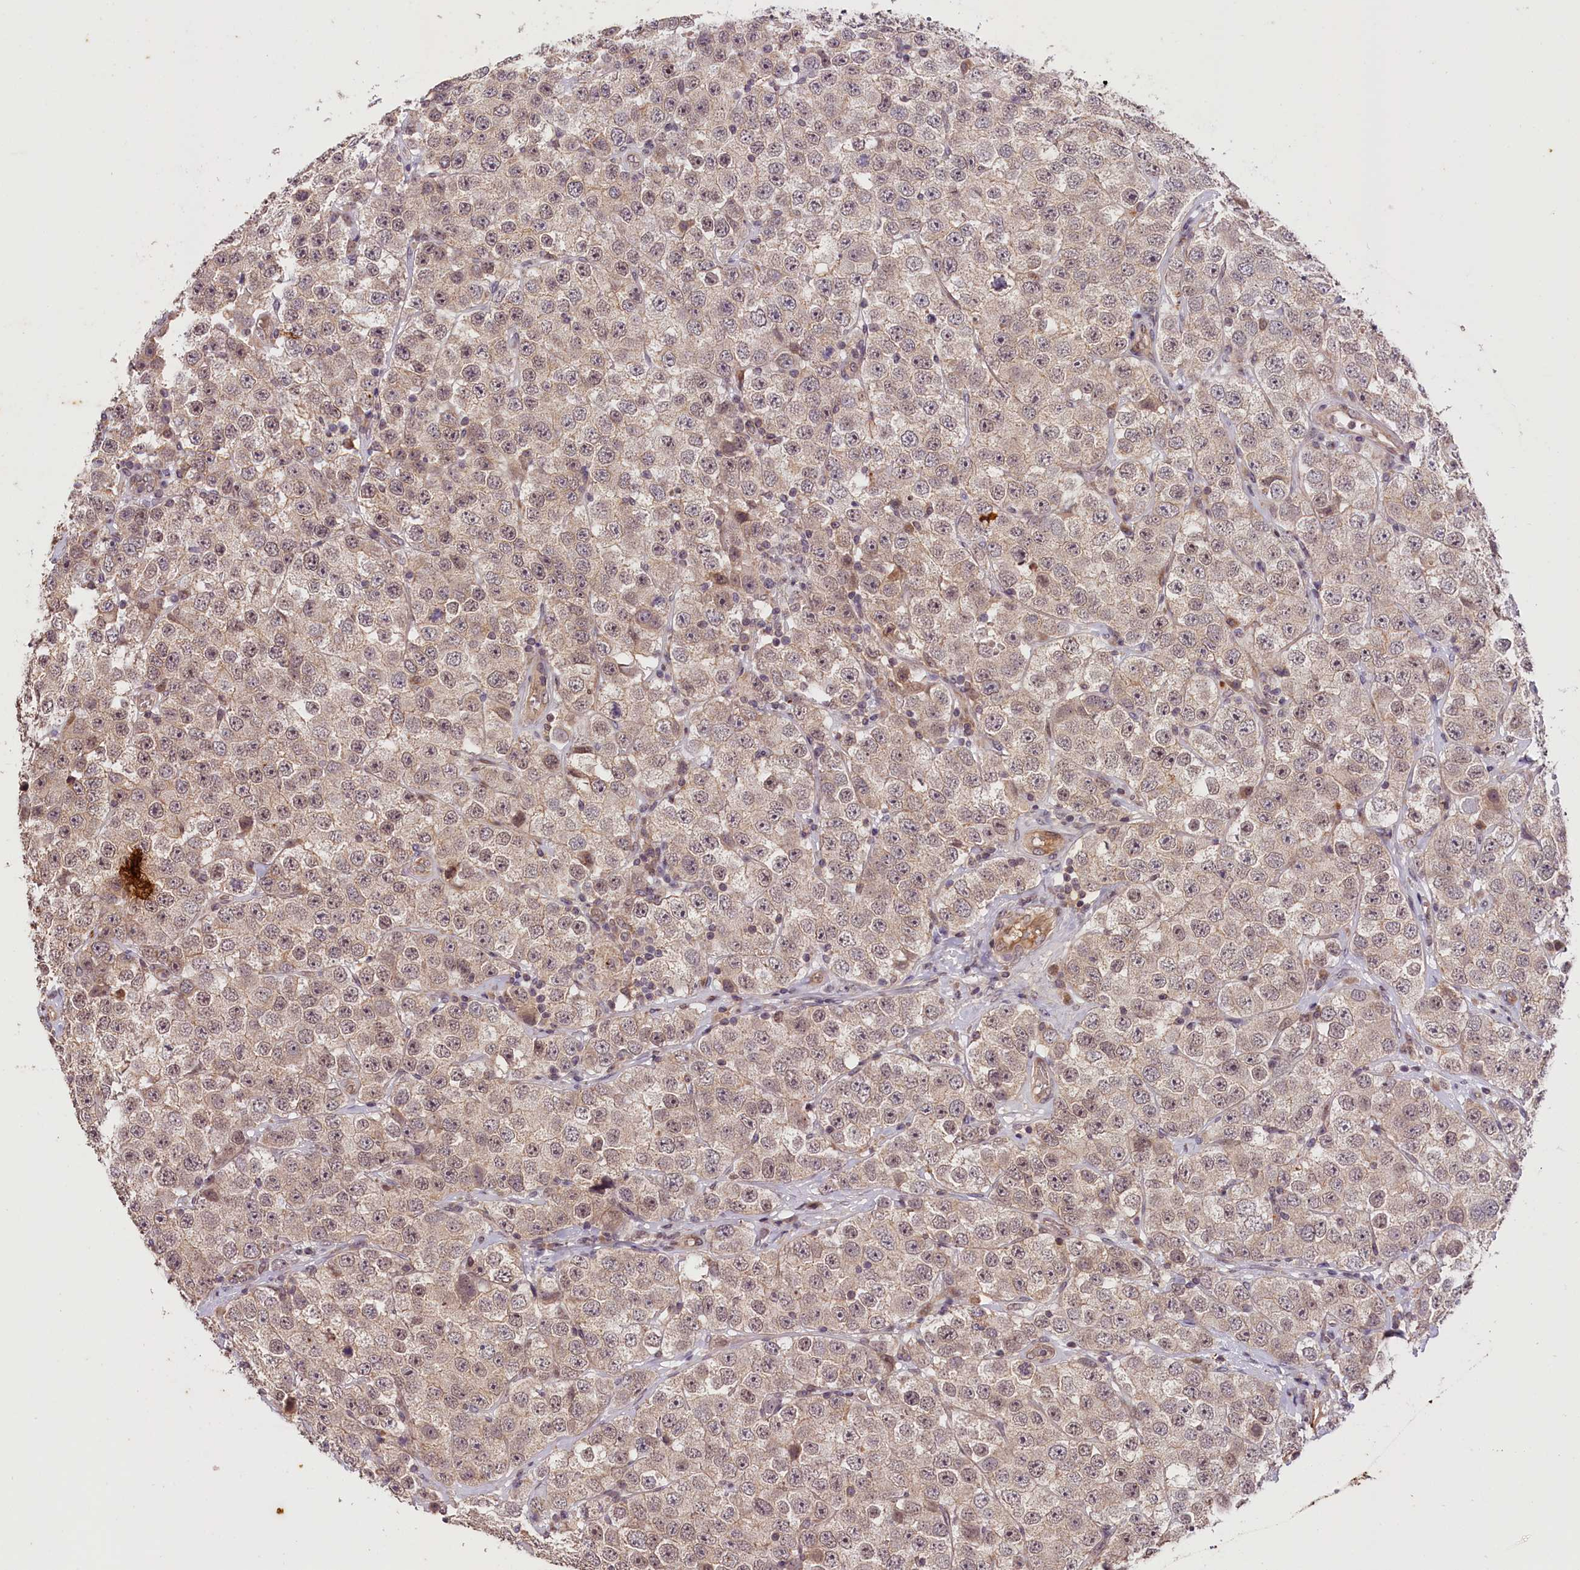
{"staining": {"intensity": "weak", "quantity": "25%-75%", "location": "cytoplasmic/membranous,nuclear"}, "tissue": "testis cancer", "cell_type": "Tumor cells", "image_type": "cancer", "snomed": [{"axis": "morphology", "description": "Seminoma, NOS"}, {"axis": "topography", "description": "Testis"}], "caption": "A brown stain highlights weak cytoplasmic/membranous and nuclear expression of a protein in human testis cancer tumor cells.", "gene": "ZNF480", "patient": {"sex": "male", "age": 28}}